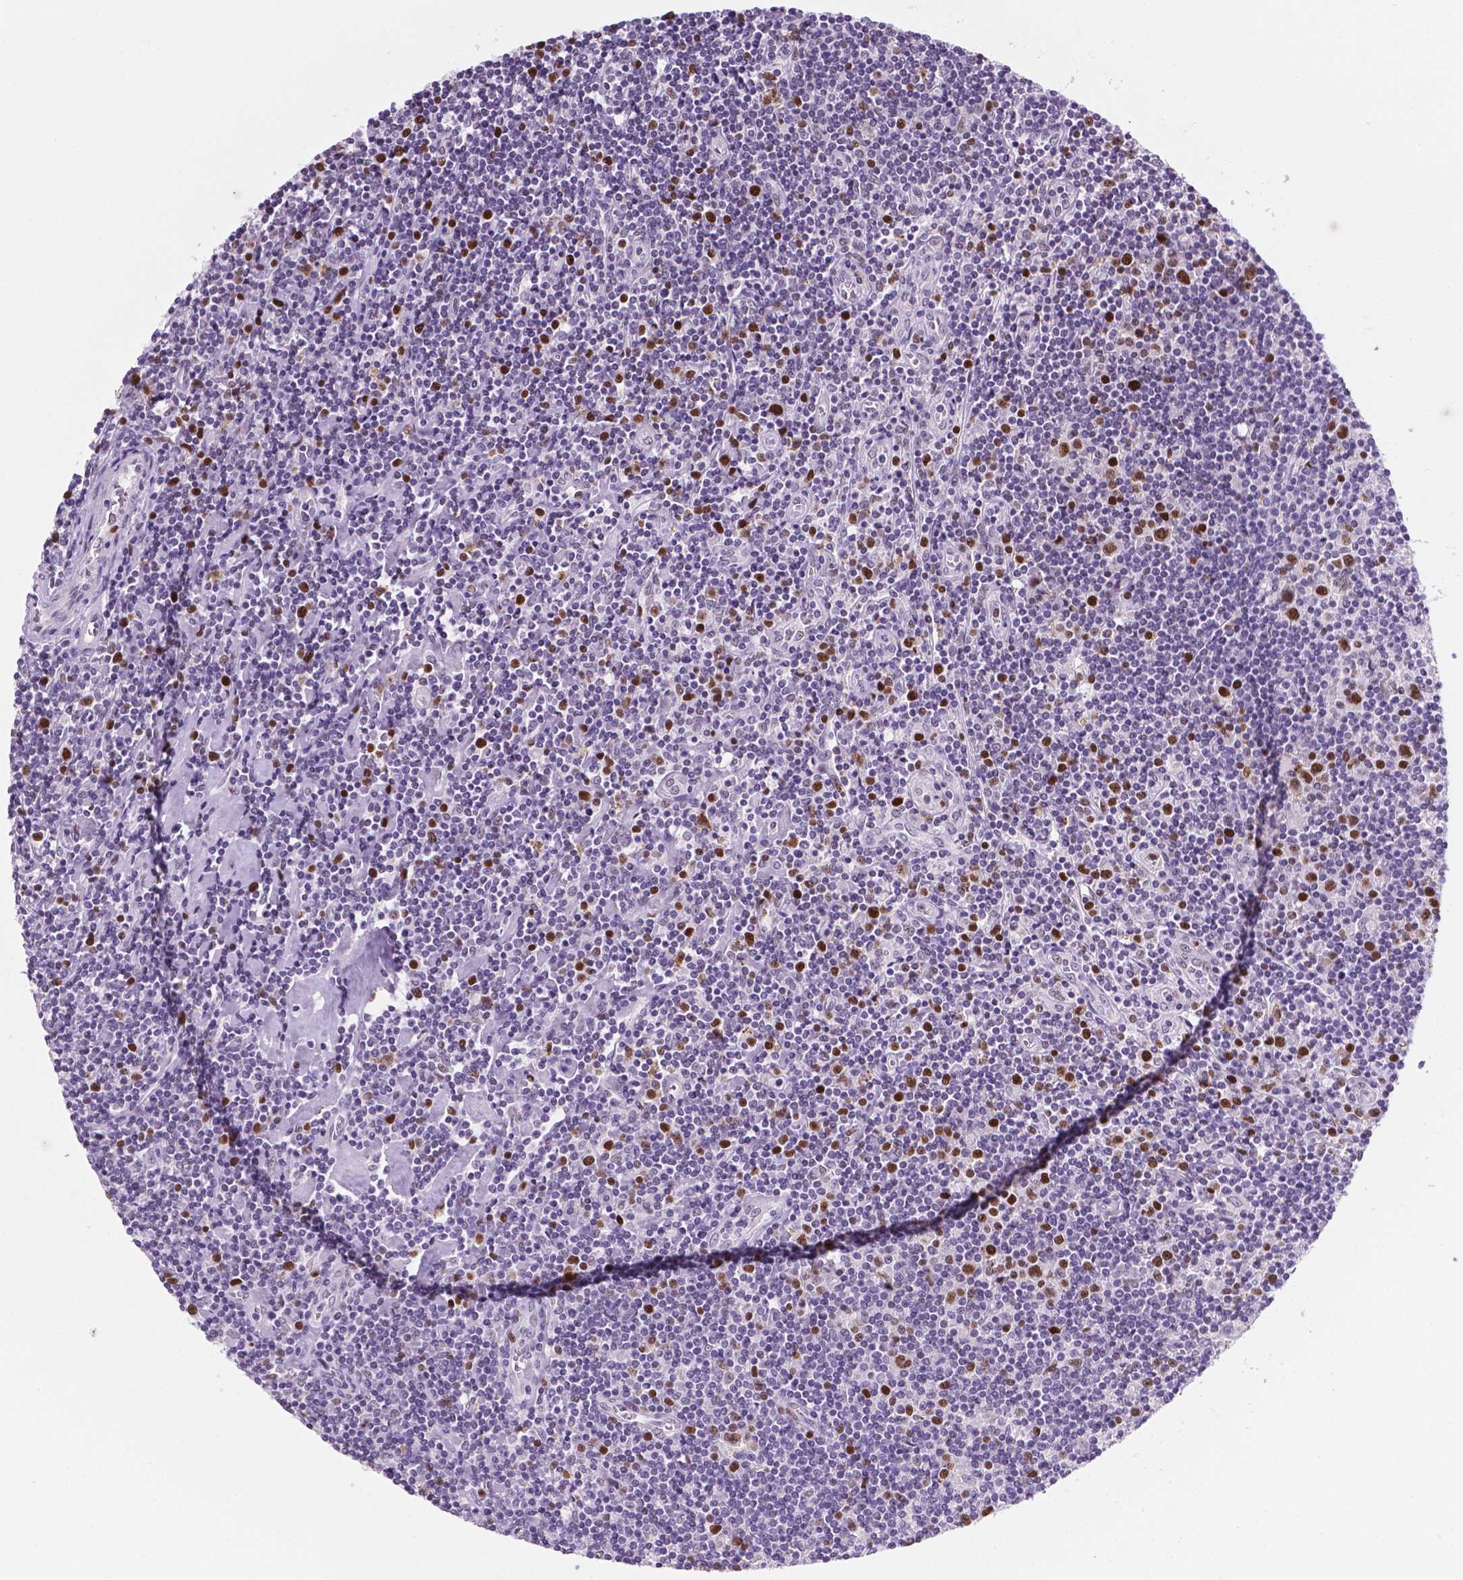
{"staining": {"intensity": "moderate", "quantity": ">75%", "location": "nuclear"}, "tissue": "lymphoma", "cell_type": "Tumor cells", "image_type": "cancer", "snomed": [{"axis": "morphology", "description": "Hodgkin's disease, NOS"}, {"axis": "topography", "description": "Lymph node"}], "caption": "An image of lymphoma stained for a protein displays moderate nuclear brown staining in tumor cells.", "gene": "NCAPH2", "patient": {"sex": "male", "age": 40}}